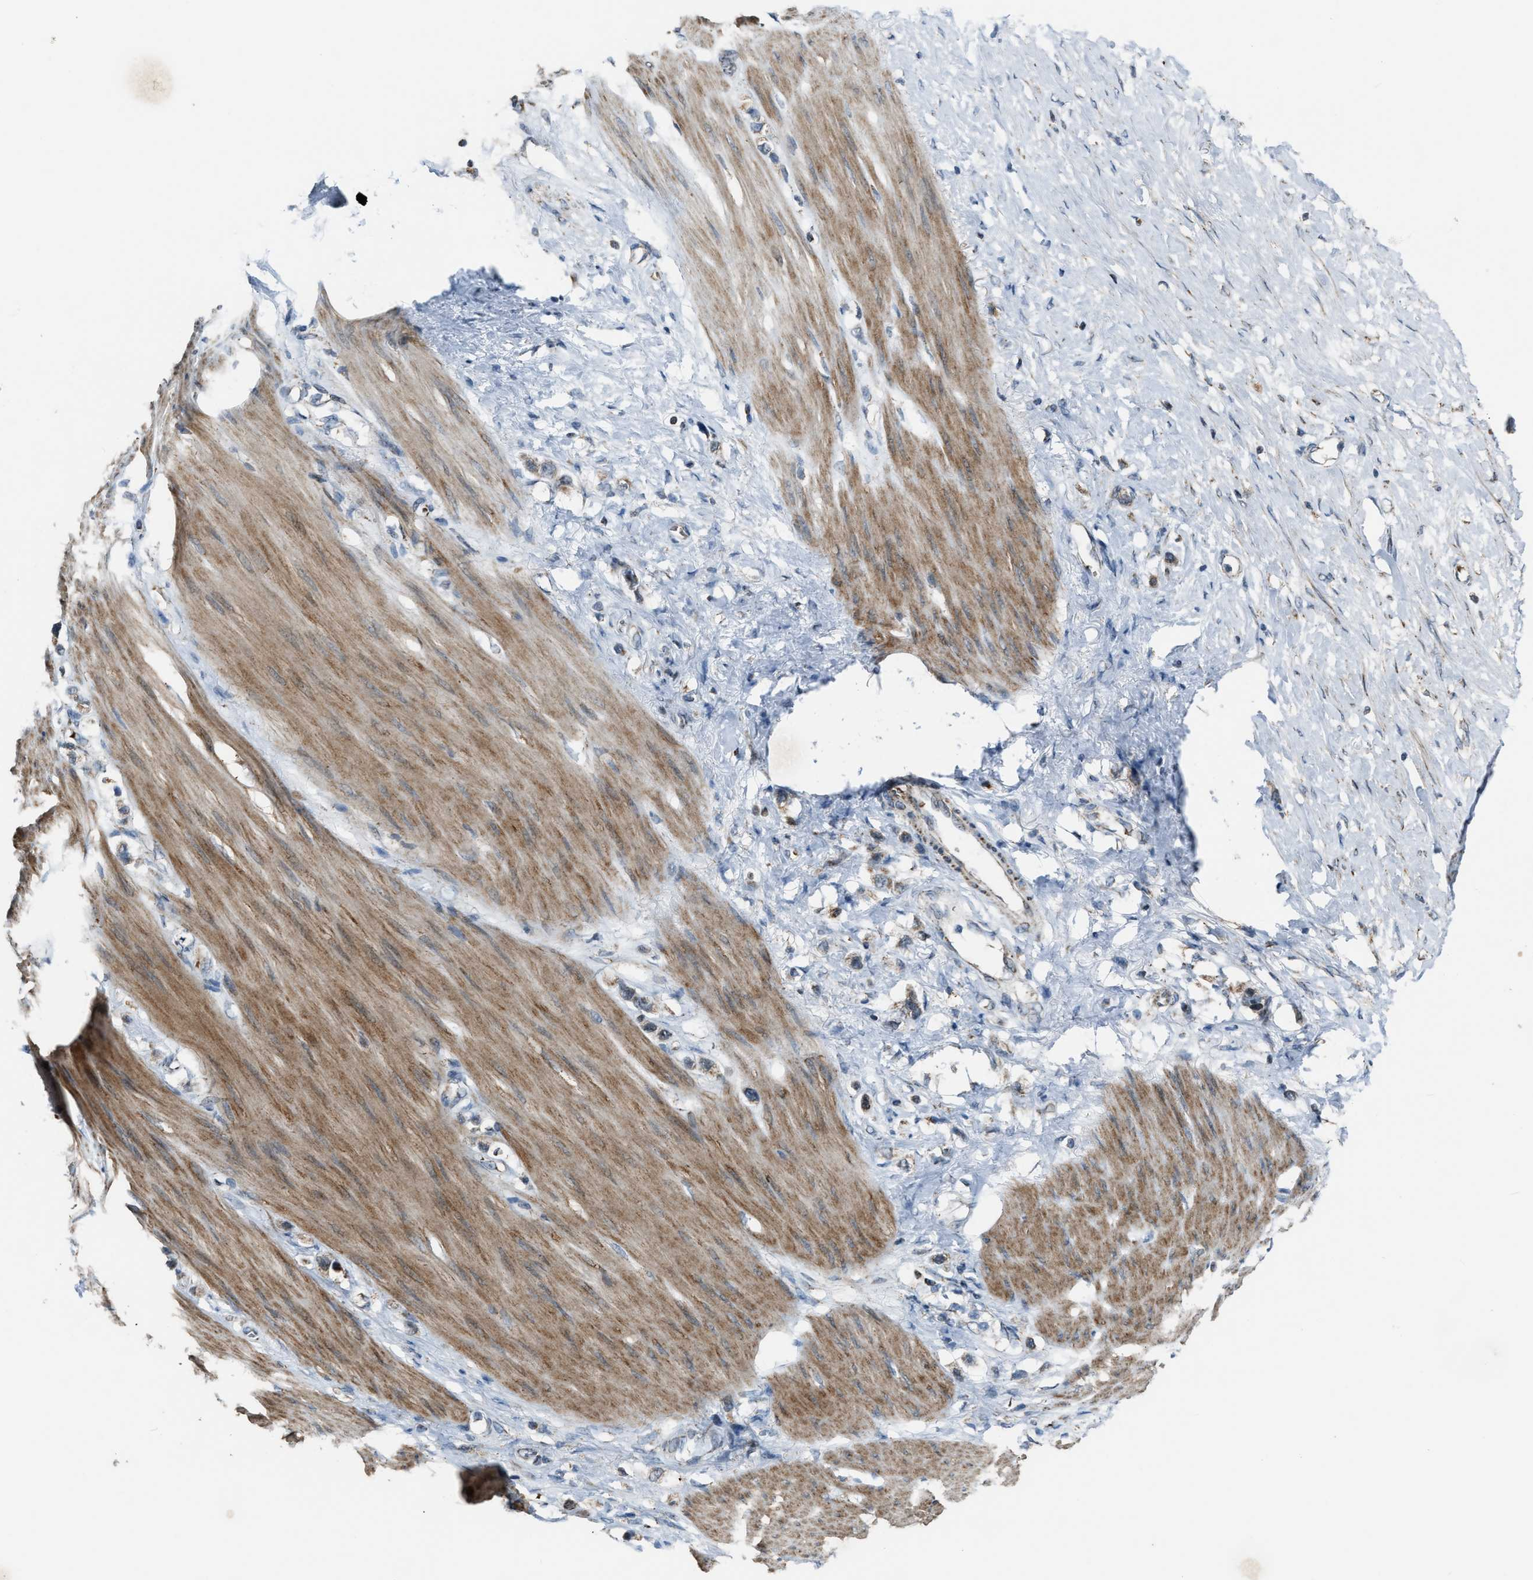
{"staining": {"intensity": "weak", "quantity": ">75%", "location": "cytoplasmic/membranous"}, "tissue": "stomach cancer", "cell_type": "Tumor cells", "image_type": "cancer", "snomed": [{"axis": "morphology", "description": "Adenocarcinoma, NOS"}, {"axis": "topography", "description": "Stomach"}], "caption": "Human stomach cancer stained for a protein (brown) exhibits weak cytoplasmic/membranous positive positivity in approximately >75% of tumor cells.", "gene": "CHN2", "patient": {"sex": "female", "age": 65}}